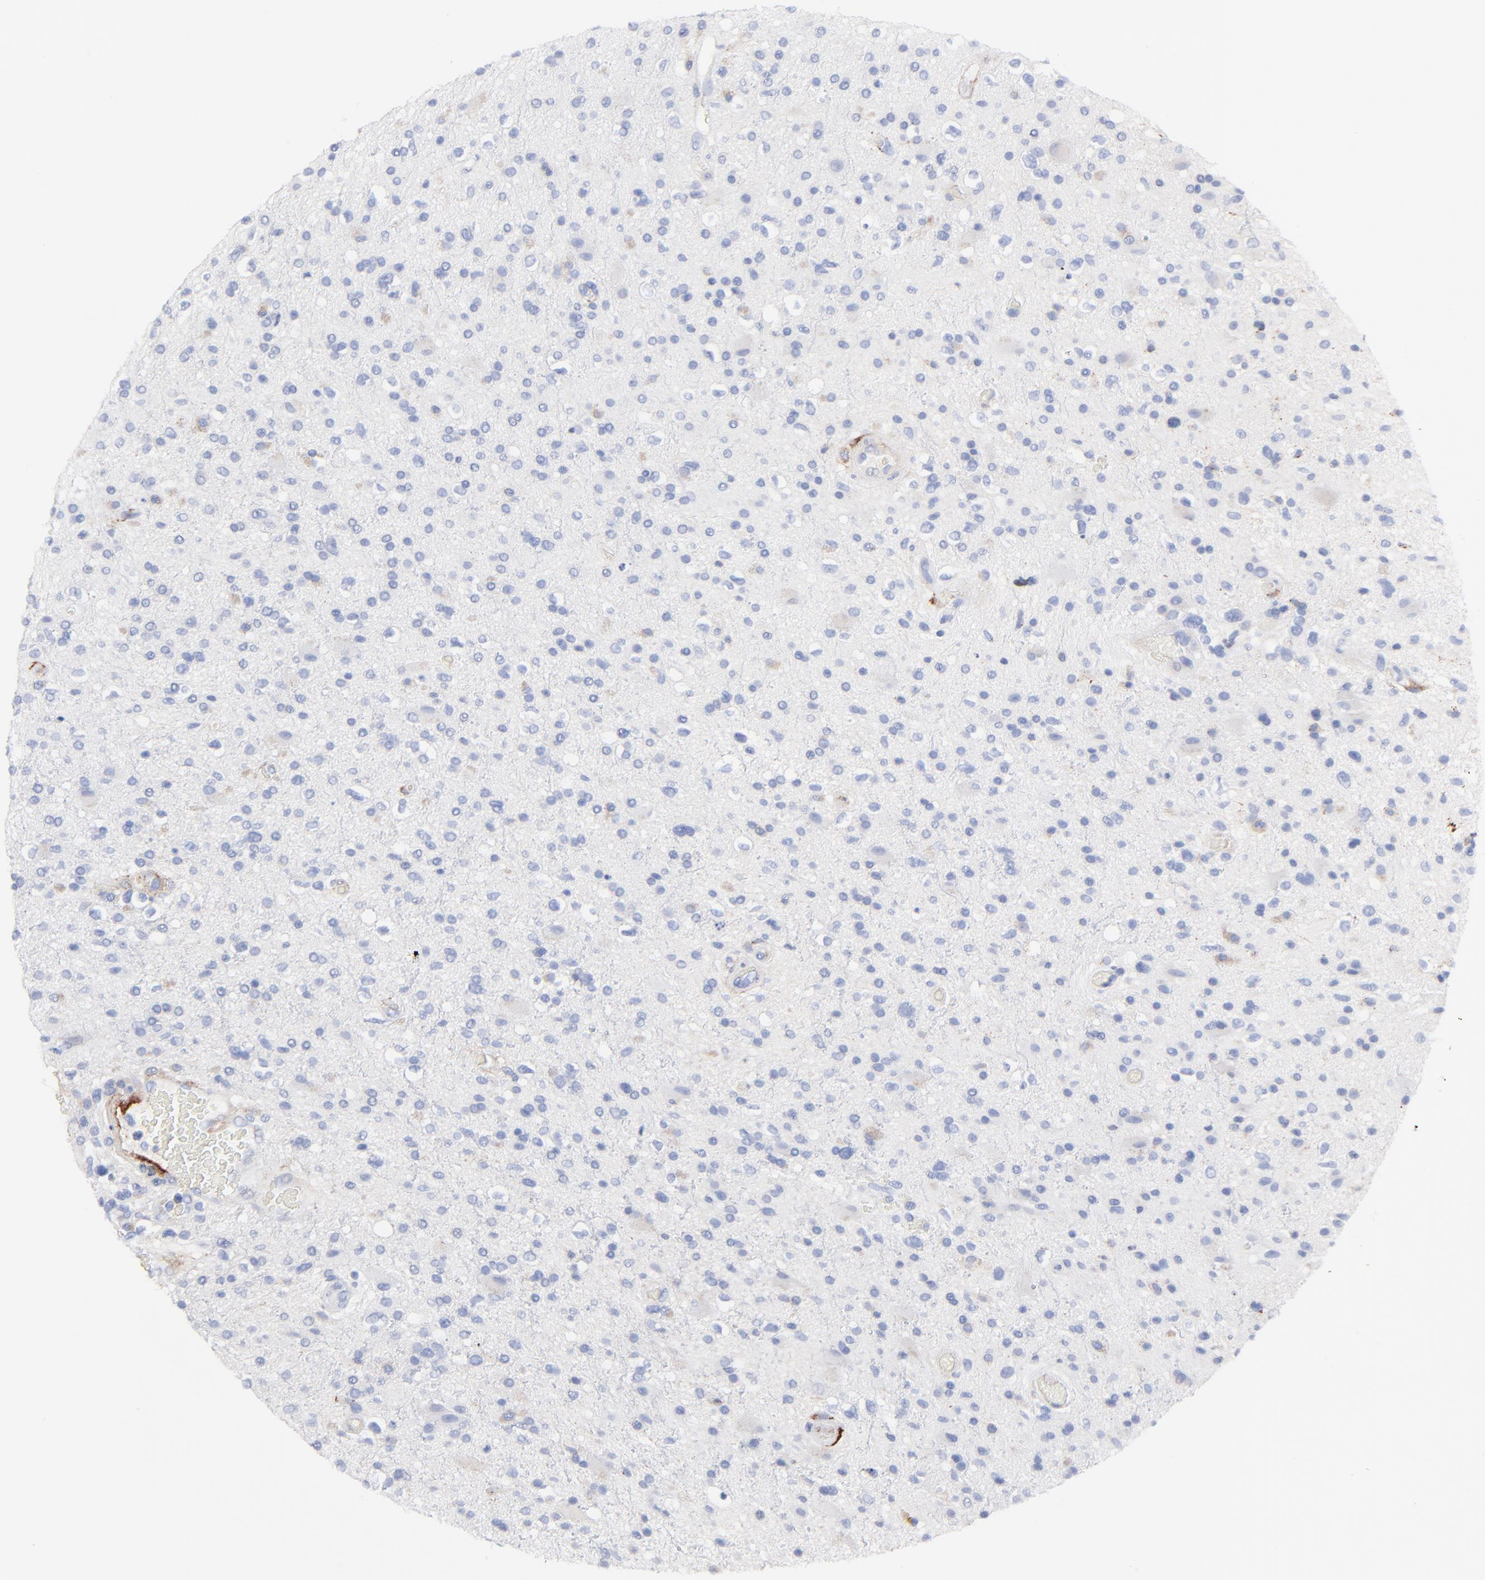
{"staining": {"intensity": "negative", "quantity": "none", "location": "none"}, "tissue": "glioma", "cell_type": "Tumor cells", "image_type": "cancer", "snomed": [{"axis": "morphology", "description": "Glioma, malignant, High grade"}, {"axis": "topography", "description": "Brain"}], "caption": "DAB immunohistochemical staining of glioma demonstrates no significant staining in tumor cells. Brightfield microscopy of immunohistochemistry stained with DAB (brown) and hematoxylin (blue), captured at high magnification.", "gene": "FBLN2", "patient": {"sex": "male", "age": 33}}